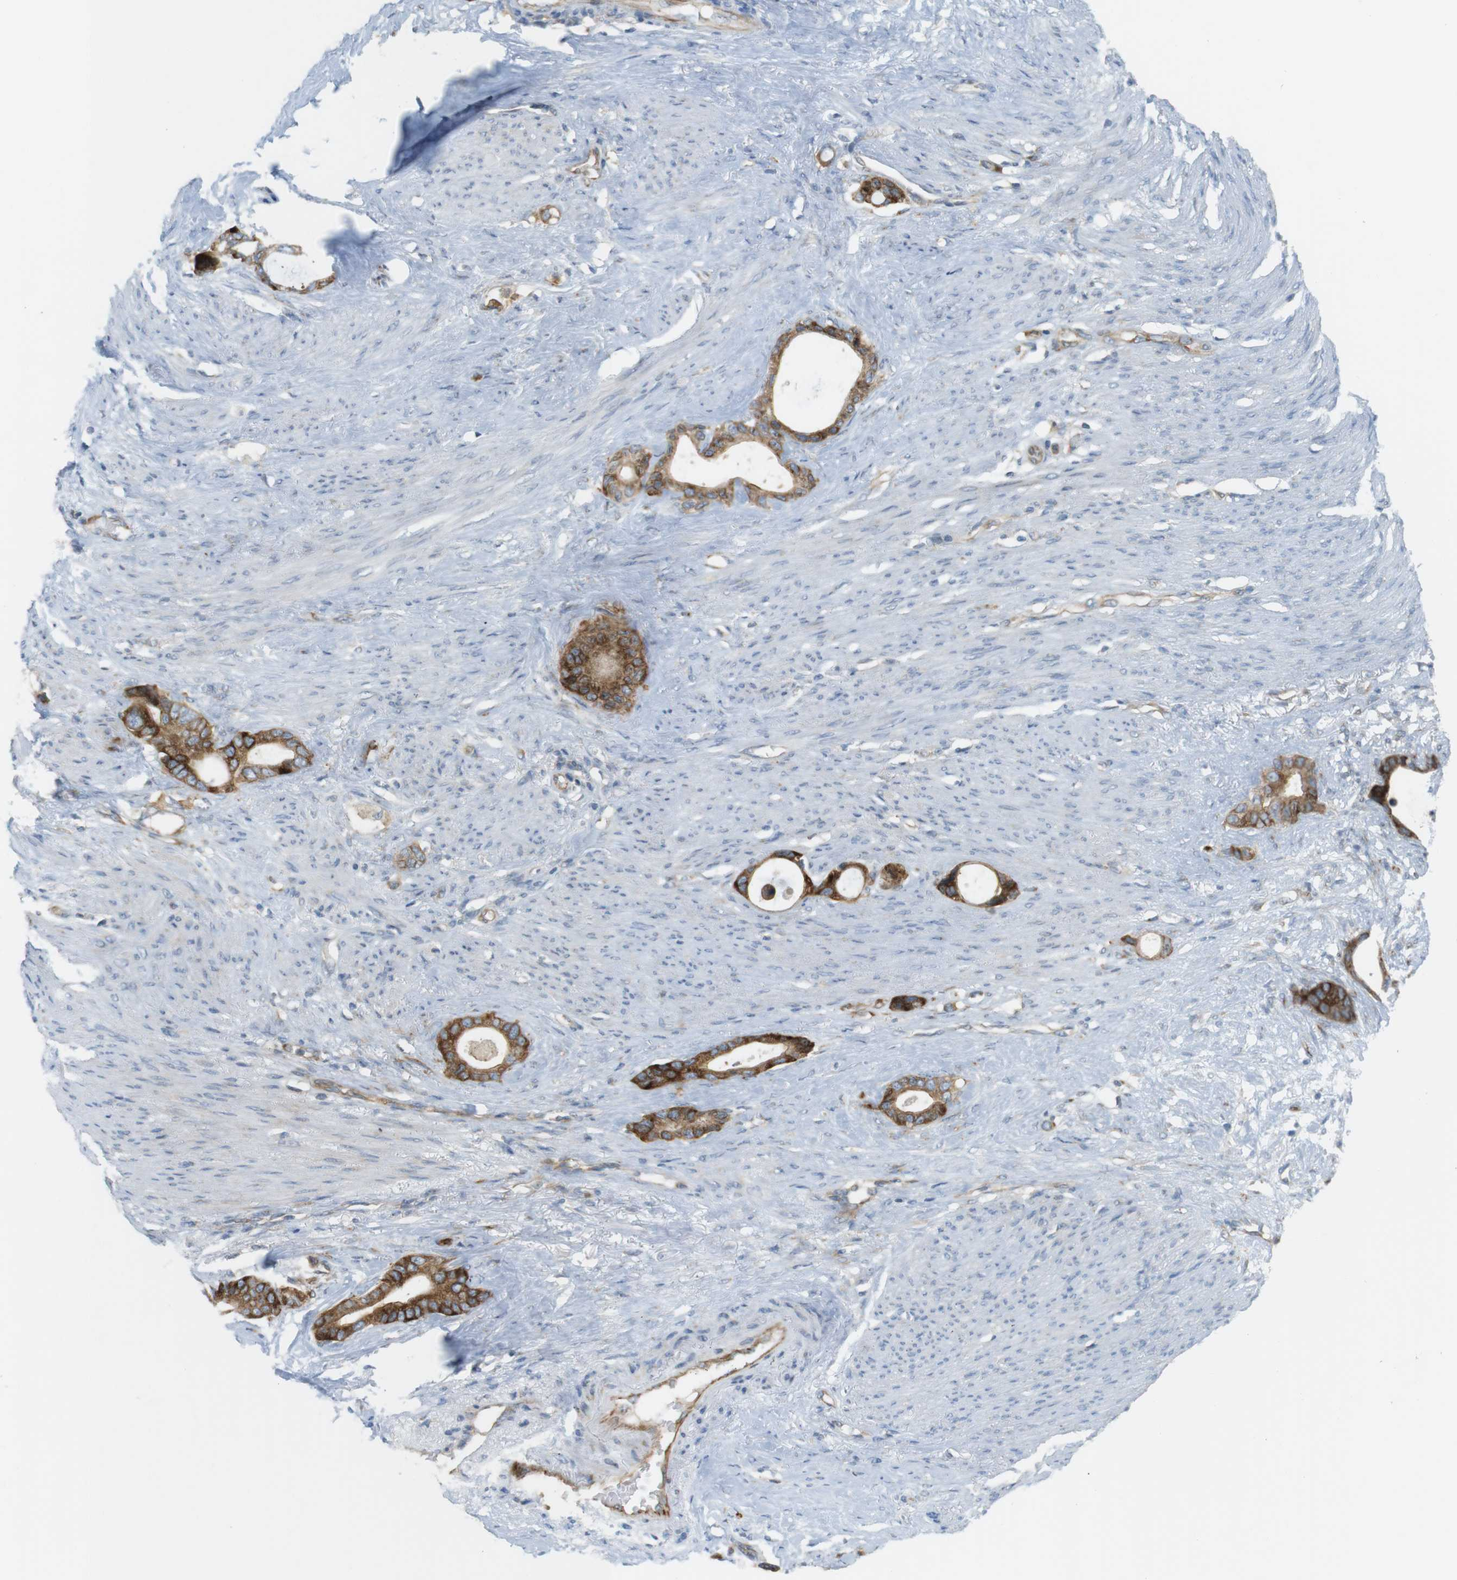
{"staining": {"intensity": "moderate", "quantity": ">75%", "location": "cytoplasmic/membranous"}, "tissue": "stomach cancer", "cell_type": "Tumor cells", "image_type": "cancer", "snomed": [{"axis": "morphology", "description": "Adenocarcinoma, NOS"}, {"axis": "topography", "description": "Stomach"}], "caption": "IHC histopathology image of neoplastic tissue: human stomach adenocarcinoma stained using immunohistochemistry demonstrates medium levels of moderate protein expression localized specifically in the cytoplasmic/membranous of tumor cells, appearing as a cytoplasmic/membranous brown color.", "gene": "GJC3", "patient": {"sex": "female", "age": 75}}